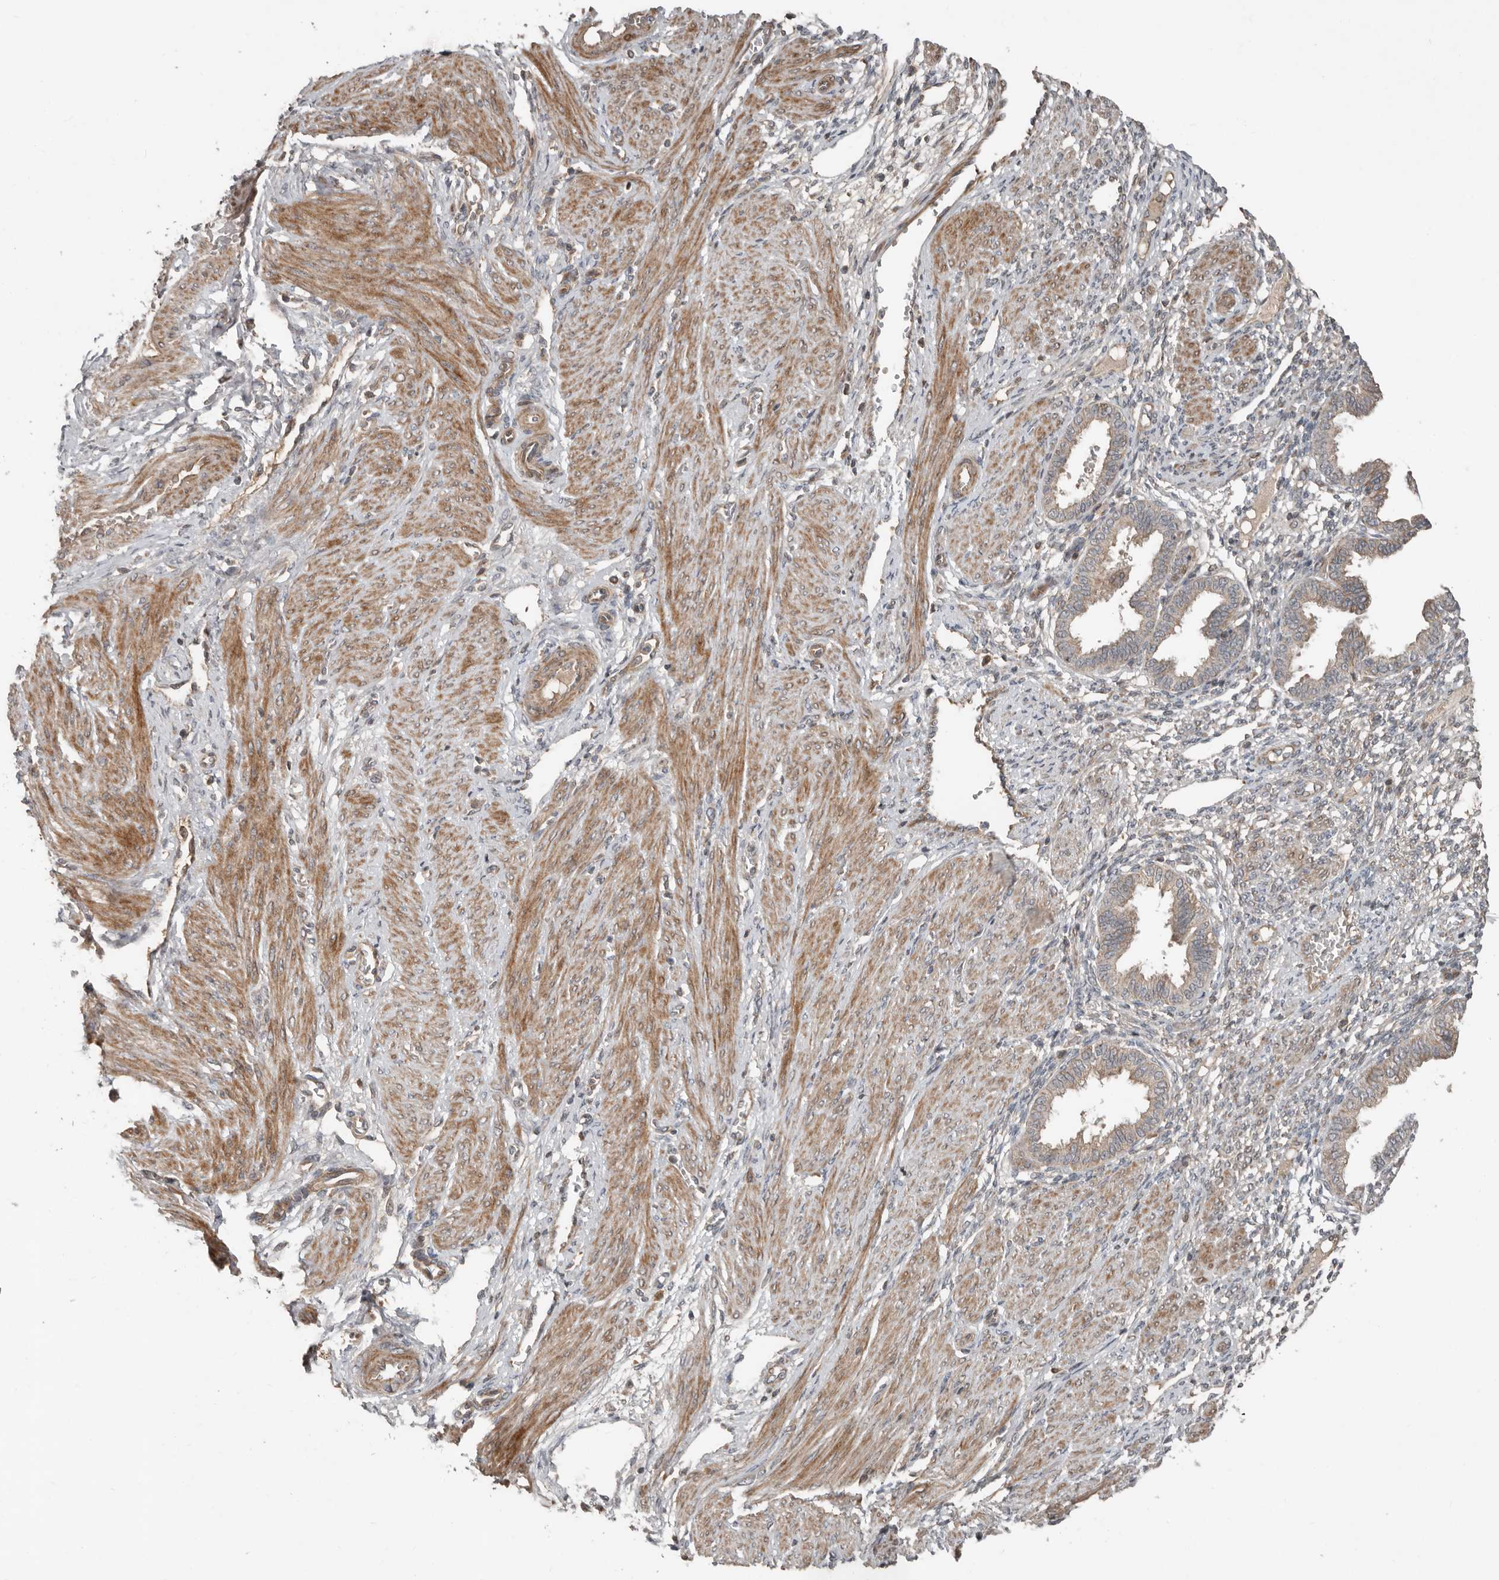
{"staining": {"intensity": "negative", "quantity": "none", "location": "none"}, "tissue": "endometrium", "cell_type": "Cells in endometrial stroma", "image_type": "normal", "snomed": [{"axis": "morphology", "description": "Normal tissue, NOS"}, {"axis": "topography", "description": "Endometrium"}], "caption": "Immunohistochemistry of normal endometrium exhibits no positivity in cells in endometrial stroma. (DAB (3,3'-diaminobenzidine) immunohistochemistry visualized using brightfield microscopy, high magnification).", "gene": "SLC6A7", "patient": {"sex": "female", "age": 33}}